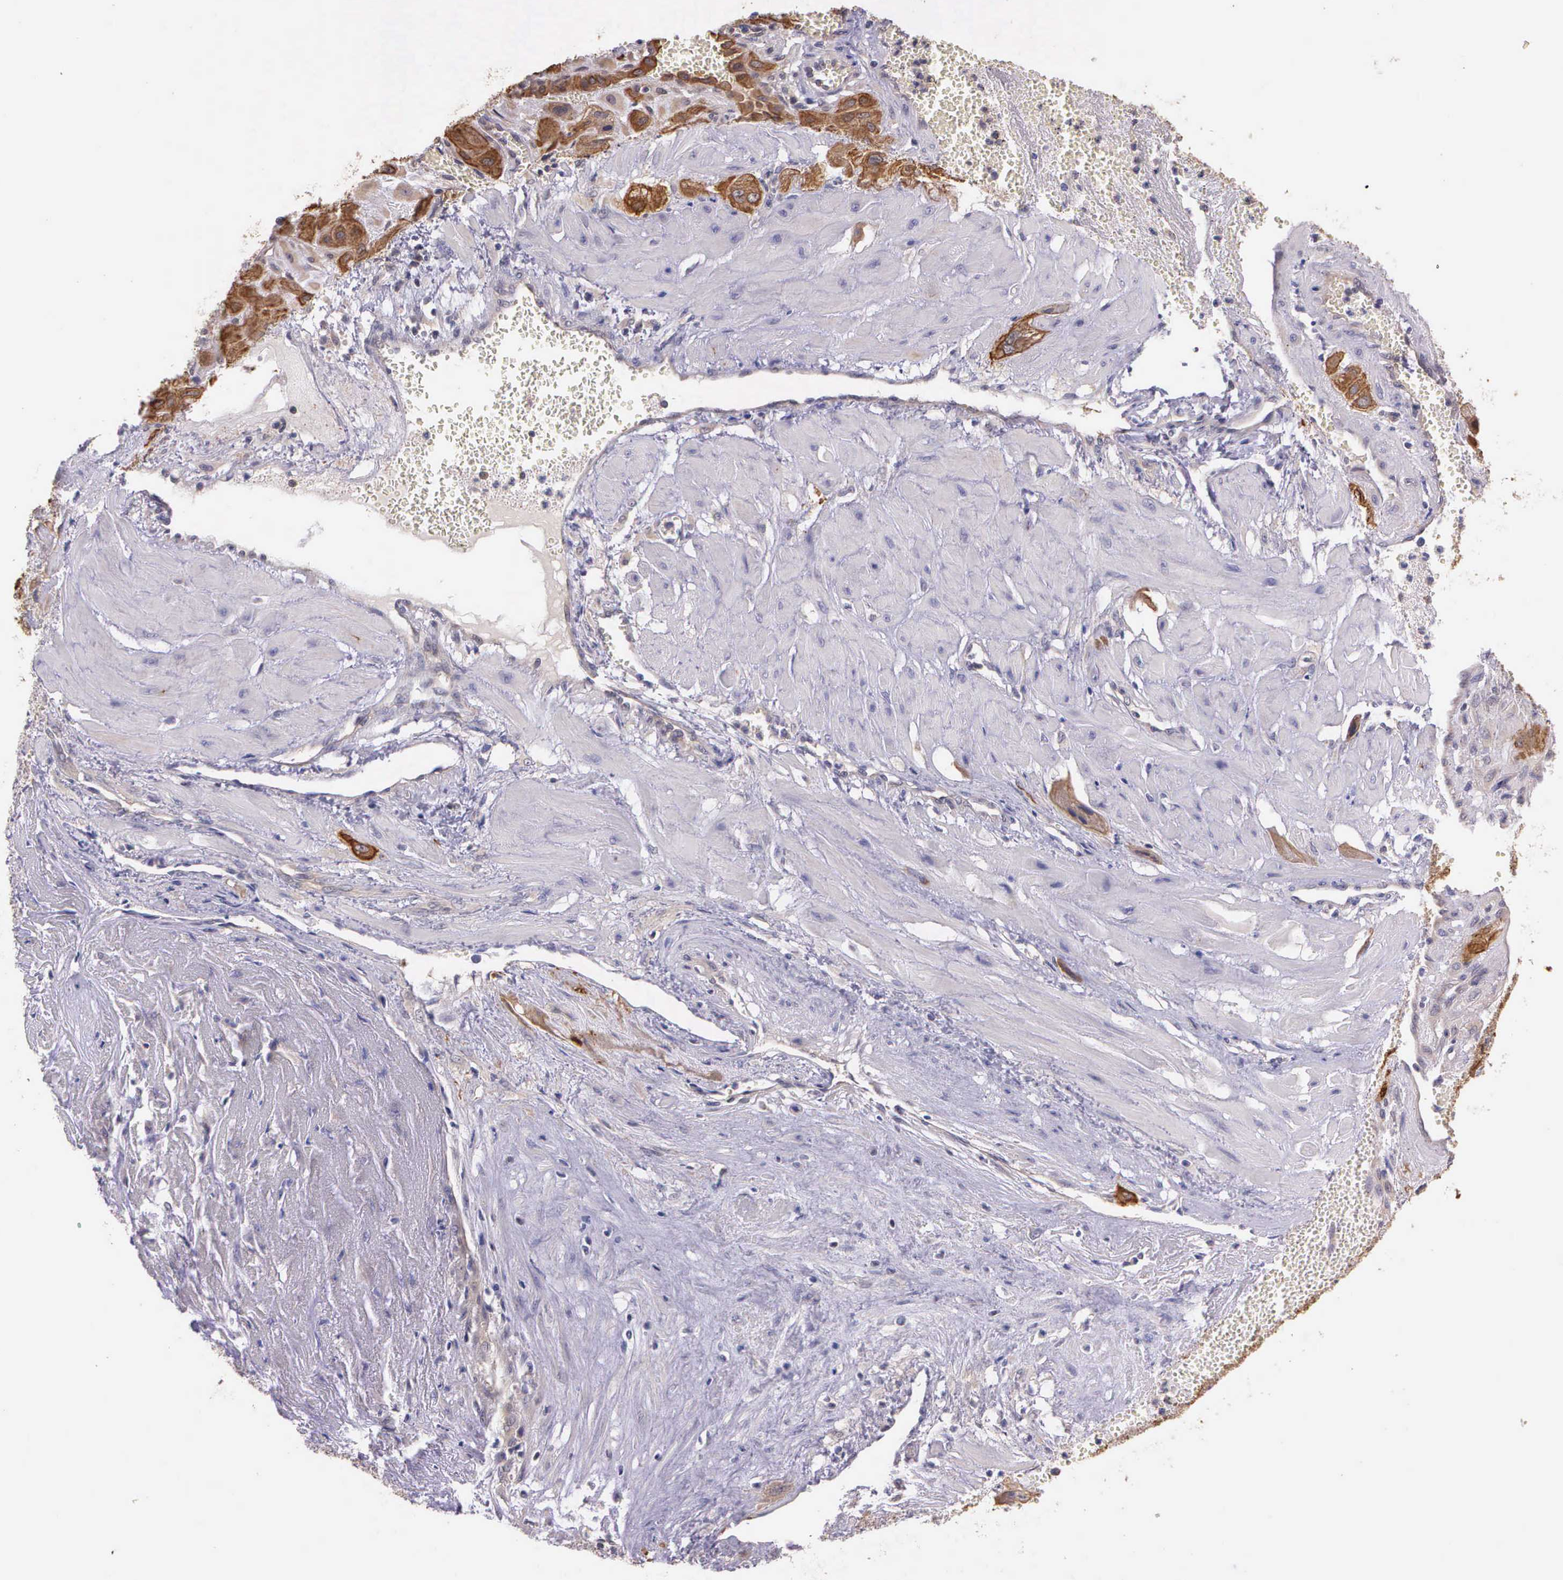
{"staining": {"intensity": "moderate", "quantity": ">75%", "location": "cytoplasmic/membranous"}, "tissue": "cervical cancer", "cell_type": "Tumor cells", "image_type": "cancer", "snomed": [{"axis": "morphology", "description": "Squamous cell carcinoma, NOS"}, {"axis": "topography", "description": "Cervix"}], "caption": "Moderate cytoplasmic/membranous positivity for a protein is seen in about >75% of tumor cells of squamous cell carcinoma (cervical) using immunohistochemistry.", "gene": "IGBP1", "patient": {"sex": "female", "age": 34}}